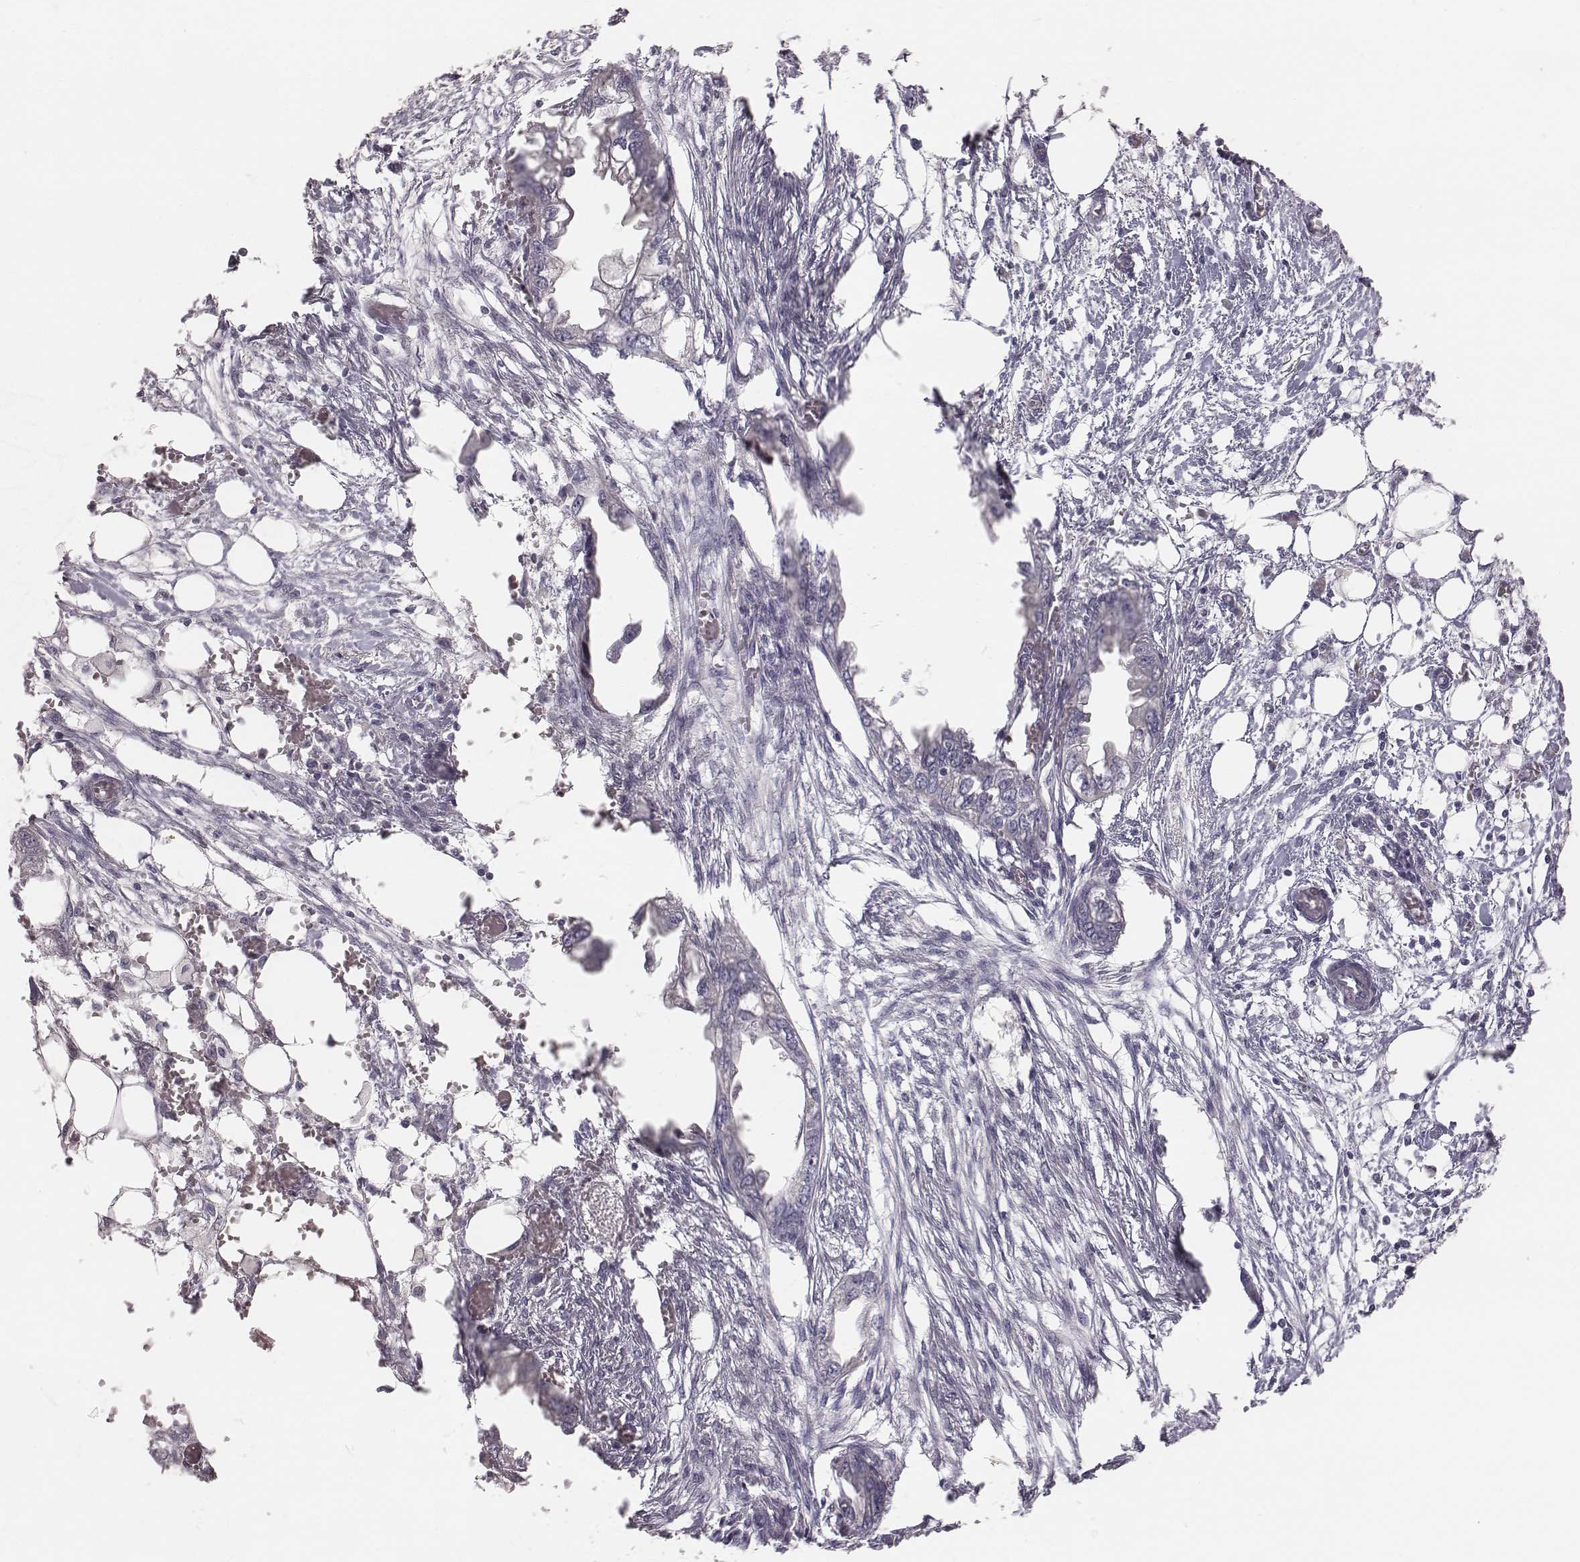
{"staining": {"intensity": "negative", "quantity": "none", "location": "none"}, "tissue": "endometrial cancer", "cell_type": "Tumor cells", "image_type": "cancer", "snomed": [{"axis": "morphology", "description": "Adenocarcinoma, NOS"}, {"axis": "morphology", "description": "Adenocarcinoma, metastatic, NOS"}, {"axis": "topography", "description": "Adipose tissue"}, {"axis": "topography", "description": "Endometrium"}], "caption": "Immunohistochemistry image of neoplastic tissue: endometrial cancer (adenocarcinoma) stained with DAB shows no significant protein expression in tumor cells.", "gene": "MYH6", "patient": {"sex": "female", "age": 67}}